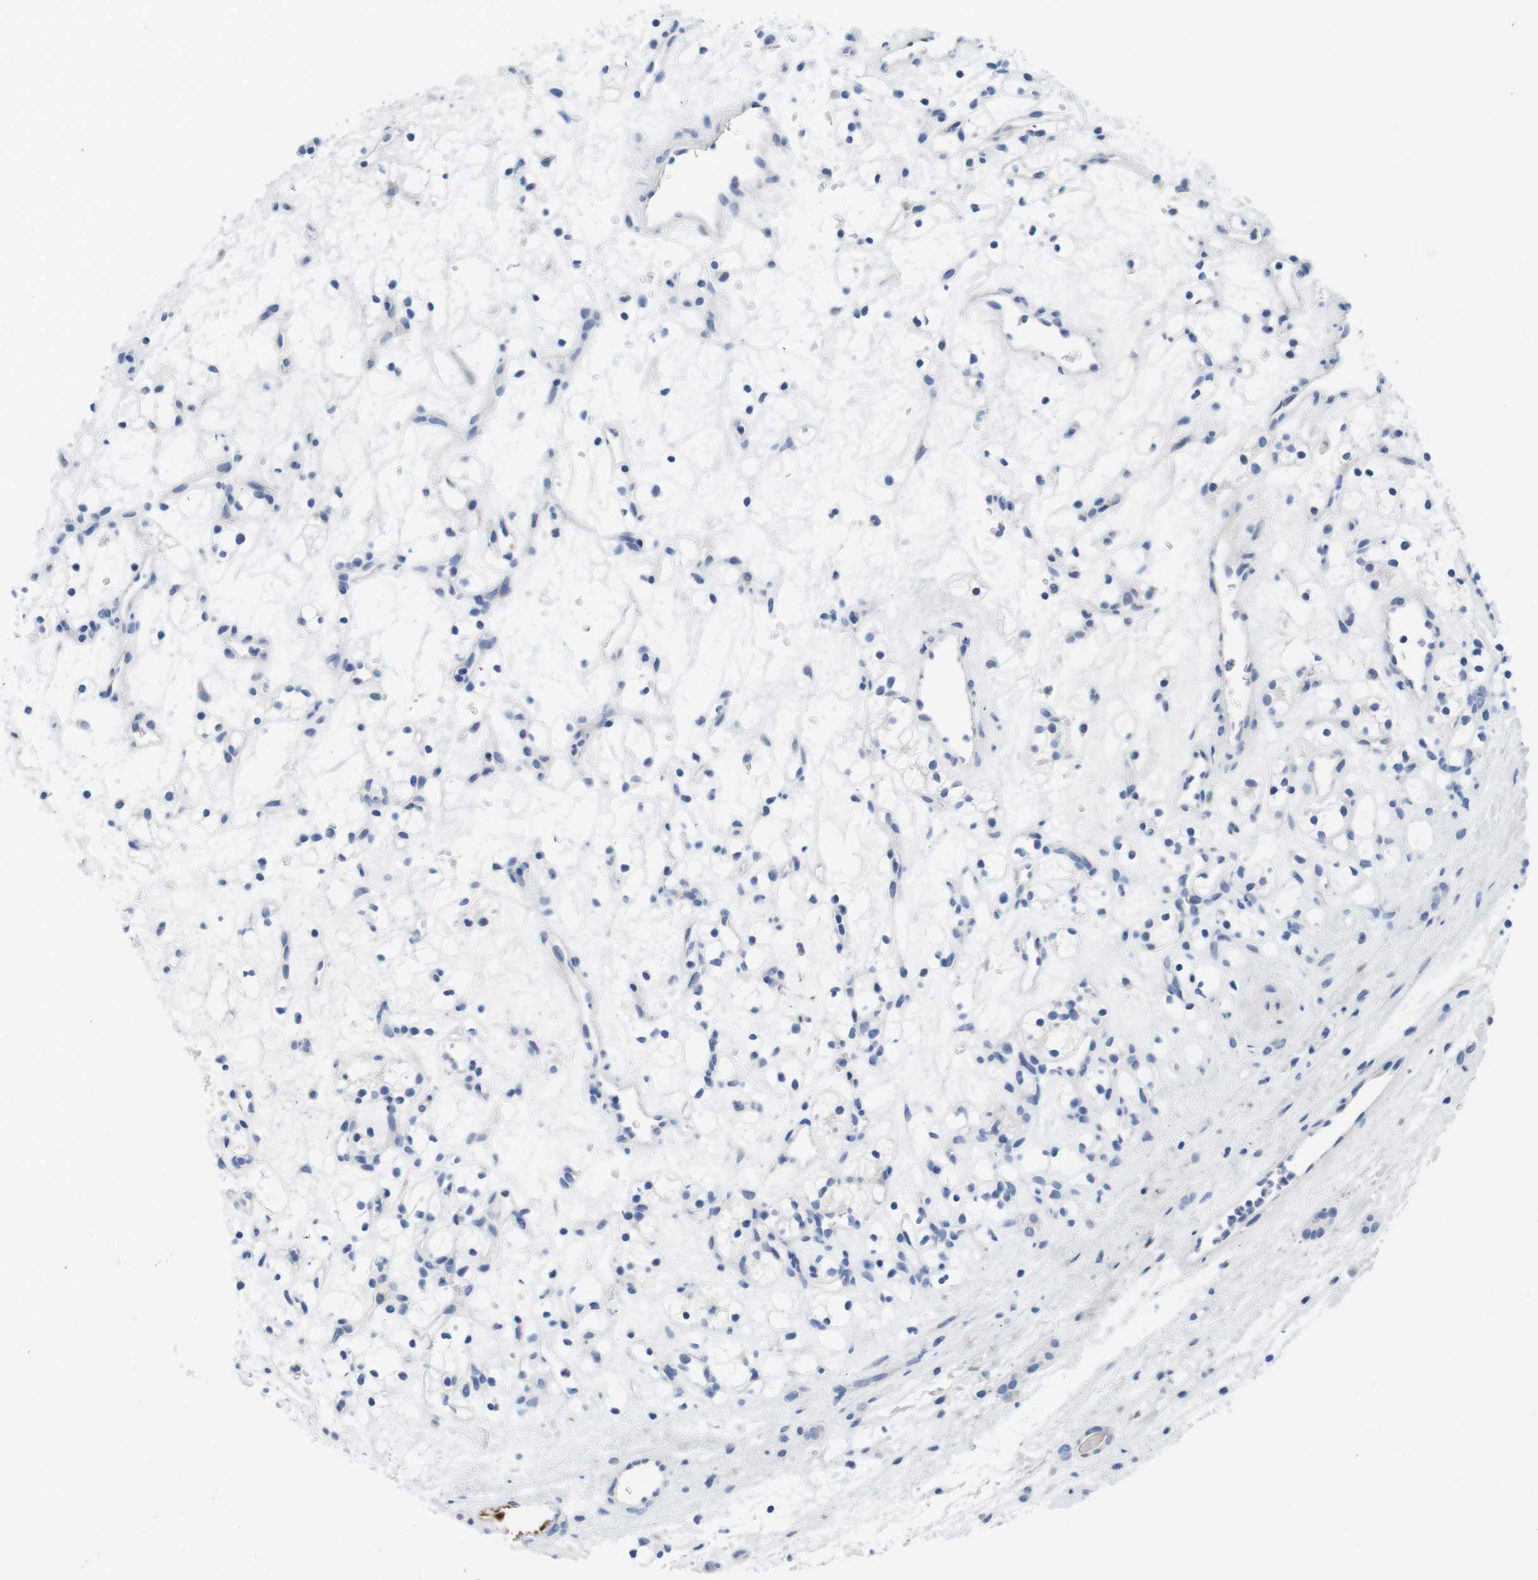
{"staining": {"intensity": "negative", "quantity": "none", "location": "none"}, "tissue": "renal cancer", "cell_type": "Tumor cells", "image_type": "cancer", "snomed": [{"axis": "morphology", "description": "Adenocarcinoma, NOS"}, {"axis": "topography", "description": "Kidney"}], "caption": "Immunohistochemical staining of human renal cancer (adenocarcinoma) shows no significant positivity in tumor cells. The staining is performed using DAB brown chromogen with nuclei counter-stained in using hematoxylin.", "gene": "MAP6", "patient": {"sex": "female", "age": 60}}